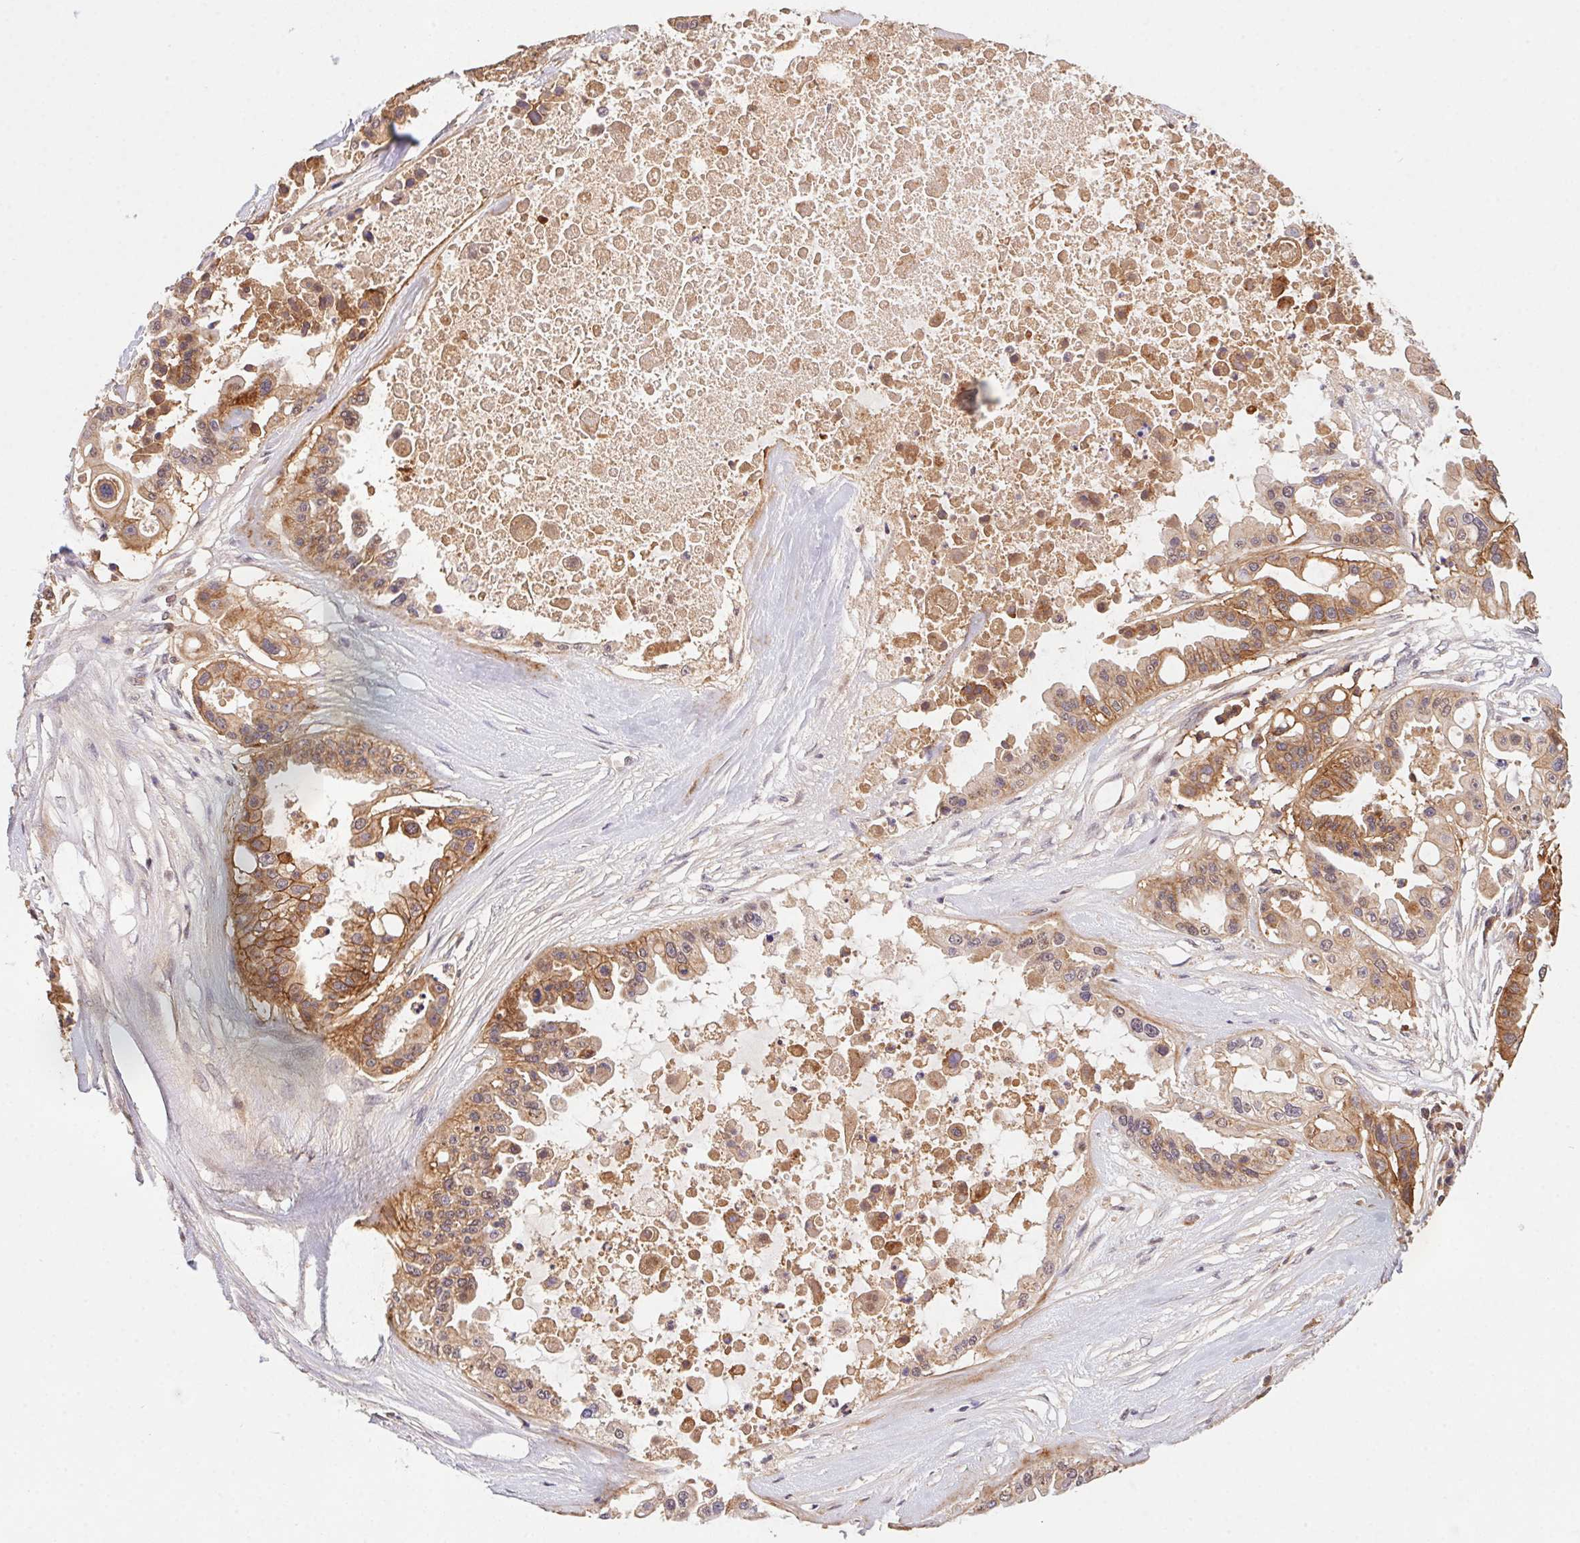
{"staining": {"intensity": "moderate", "quantity": ">75%", "location": "cytoplasmic/membranous"}, "tissue": "ovarian cancer", "cell_type": "Tumor cells", "image_type": "cancer", "snomed": [{"axis": "morphology", "description": "Cystadenocarcinoma, serous, NOS"}, {"axis": "topography", "description": "Ovary"}], "caption": "Tumor cells display medium levels of moderate cytoplasmic/membranous staining in approximately >75% of cells in serous cystadenocarcinoma (ovarian).", "gene": "SLC52A2", "patient": {"sex": "female", "age": 56}}